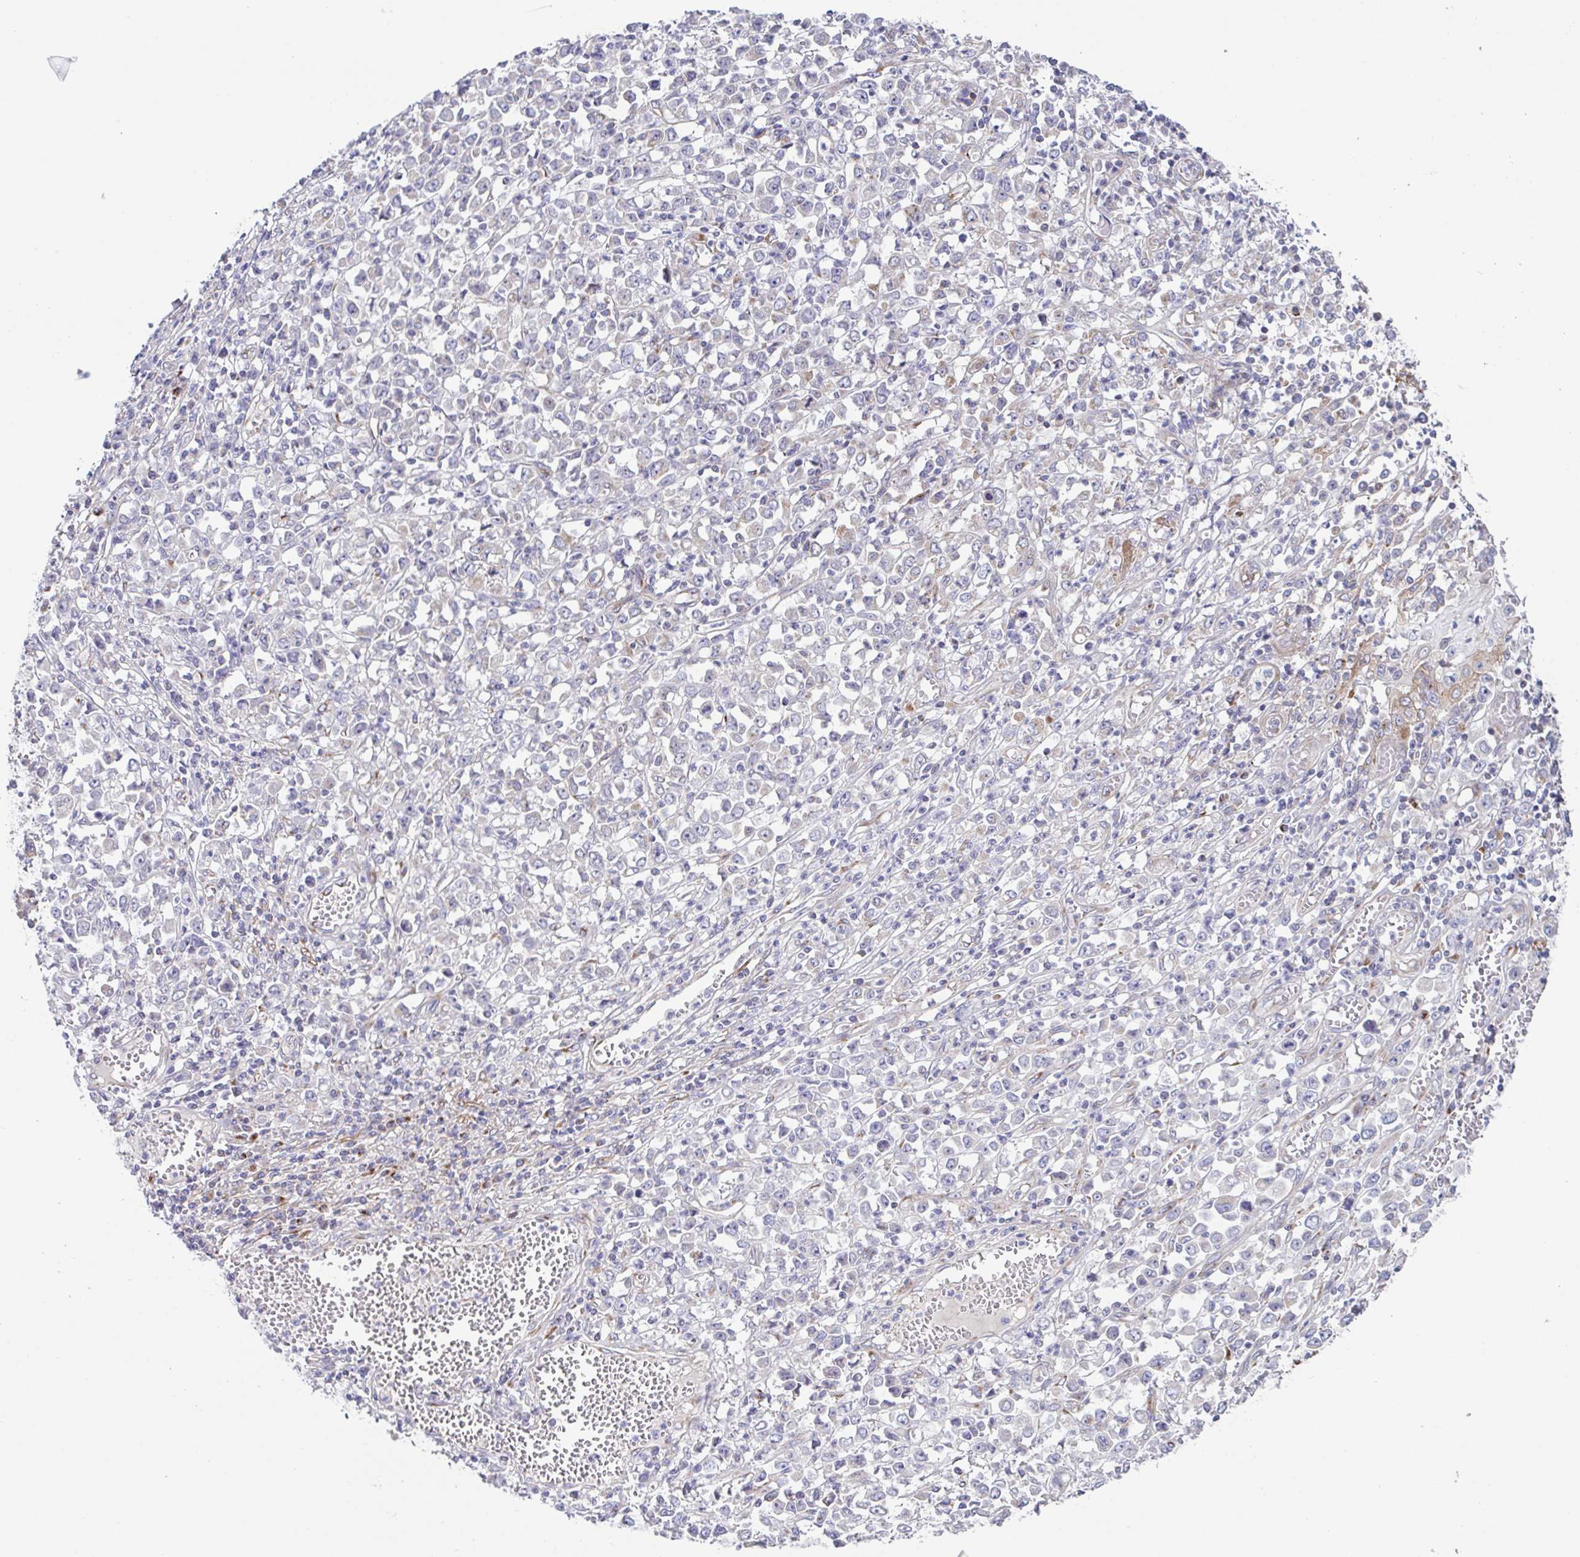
{"staining": {"intensity": "negative", "quantity": "none", "location": "none"}, "tissue": "stomach cancer", "cell_type": "Tumor cells", "image_type": "cancer", "snomed": [{"axis": "morphology", "description": "Adenocarcinoma, NOS"}, {"axis": "topography", "description": "Stomach, upper"}], "caption": "Immunohistochemical staining of human stomach adenocarcinoma displays no significant expression in tumor cells.", "gene": "COL17A1", "patient": {"sex": "male", "age": 70}}